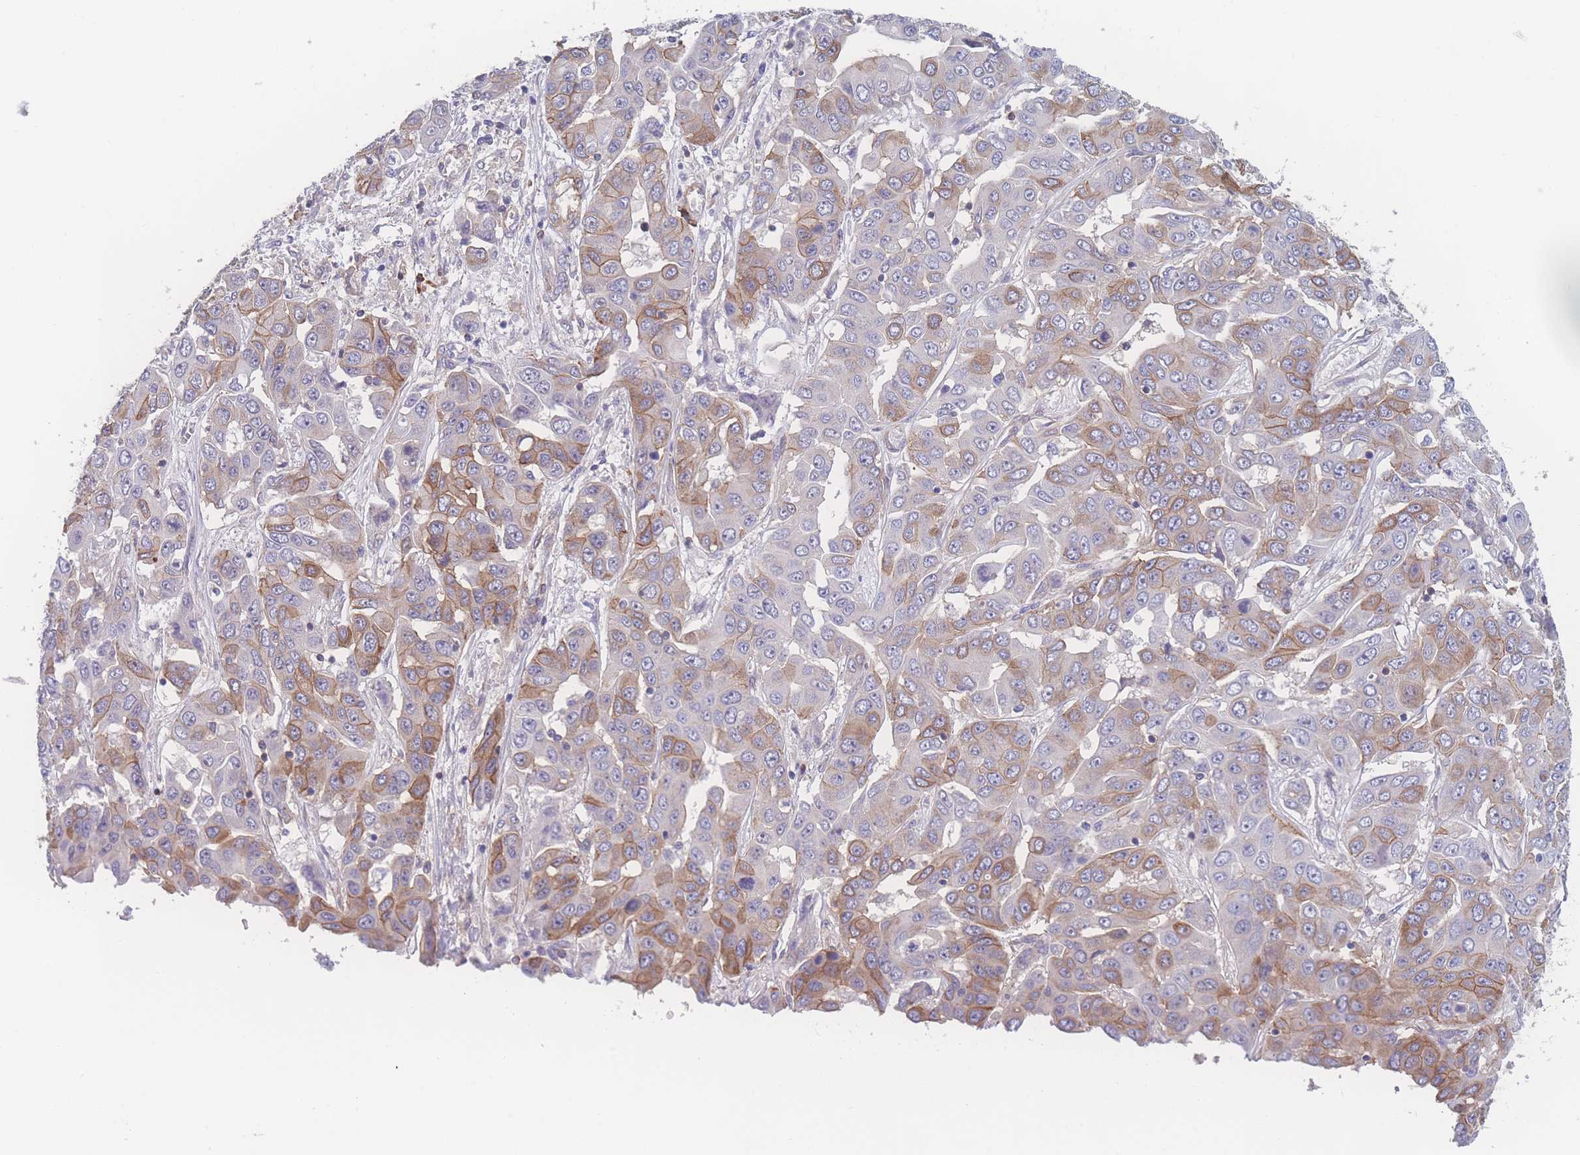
{"staining": {"intensity": "moderate", "quantity": "25%-75%", "location": "cytoplasmic/membranous"}, "tissue": "liver cancer", "cell_type": "Tumor cells", "image_type": "cancer", "snomed": [{"axis": "morphology", "description": "Cholangiocarcinoma"}, {"axis": "topography", "description": "Liver"}], "caption": "The histopathology image exhibits immunohistochemical staining of liver cancer. There is moderate cytoplasmic/membranous staining is present in about 25%-75% of tumor cells.", "gene": "CFAP97", "patient": {"sex": "female", "age": 52}}